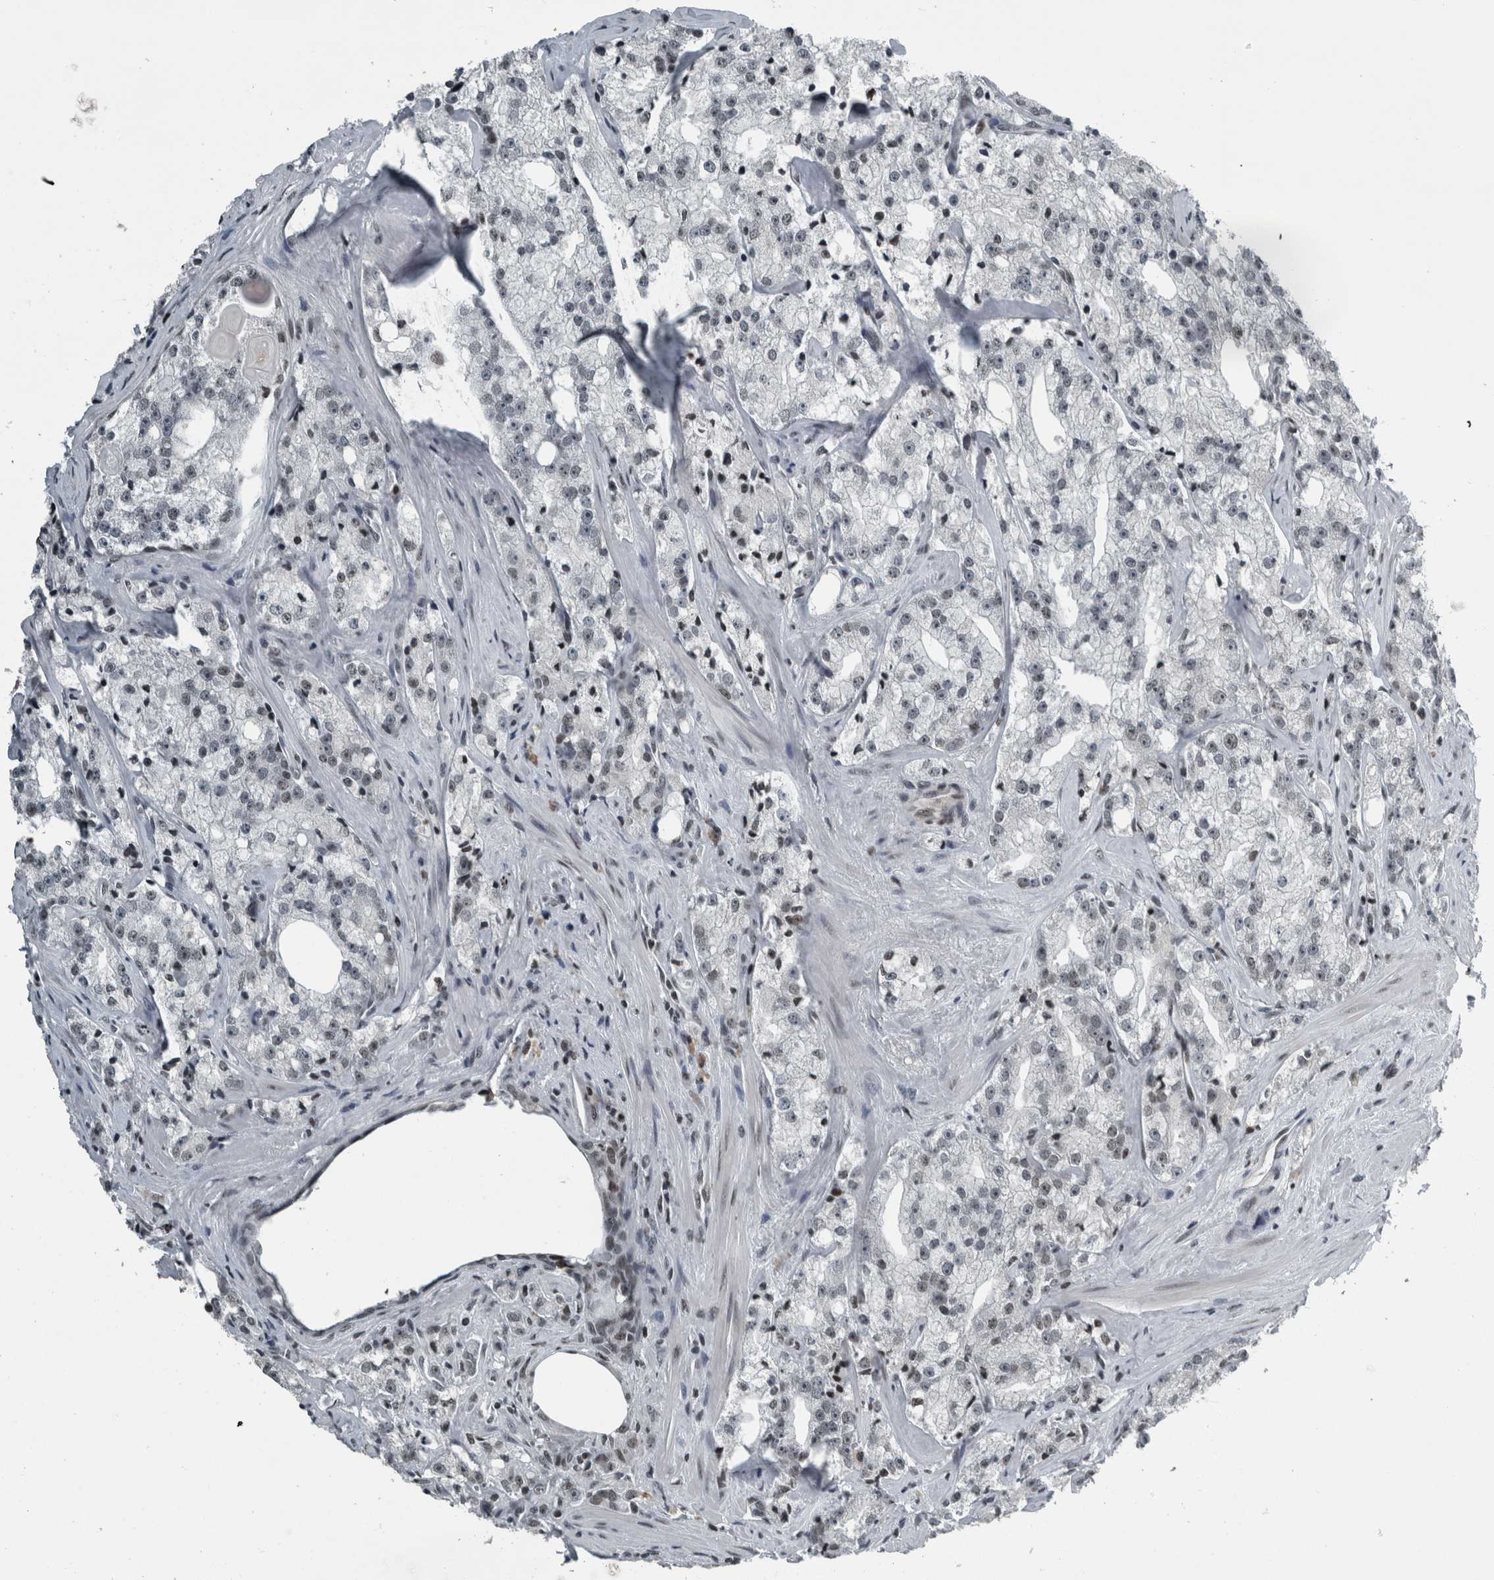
{"staining": {"intensity": "negative", "quantity": "none", "location": "none"}, "tissue": "prostate cancer", "cell_type": "Tumor cells", "image_type": "cancer", "snomed": [{"axis": "morphology", "description": "Adenocarcinoma, High grade"}, {"axis": "topography", "description": "Prostate"}], "caption": "Immunohistochemistry (IHC) photomicrograph of neoplastic tissue: human prostate cancer stained with DAB exhibits no significant protein positivity in tumor cells.", "gene": "UNC50", "patient": {"sex": "male", "age": 64}}